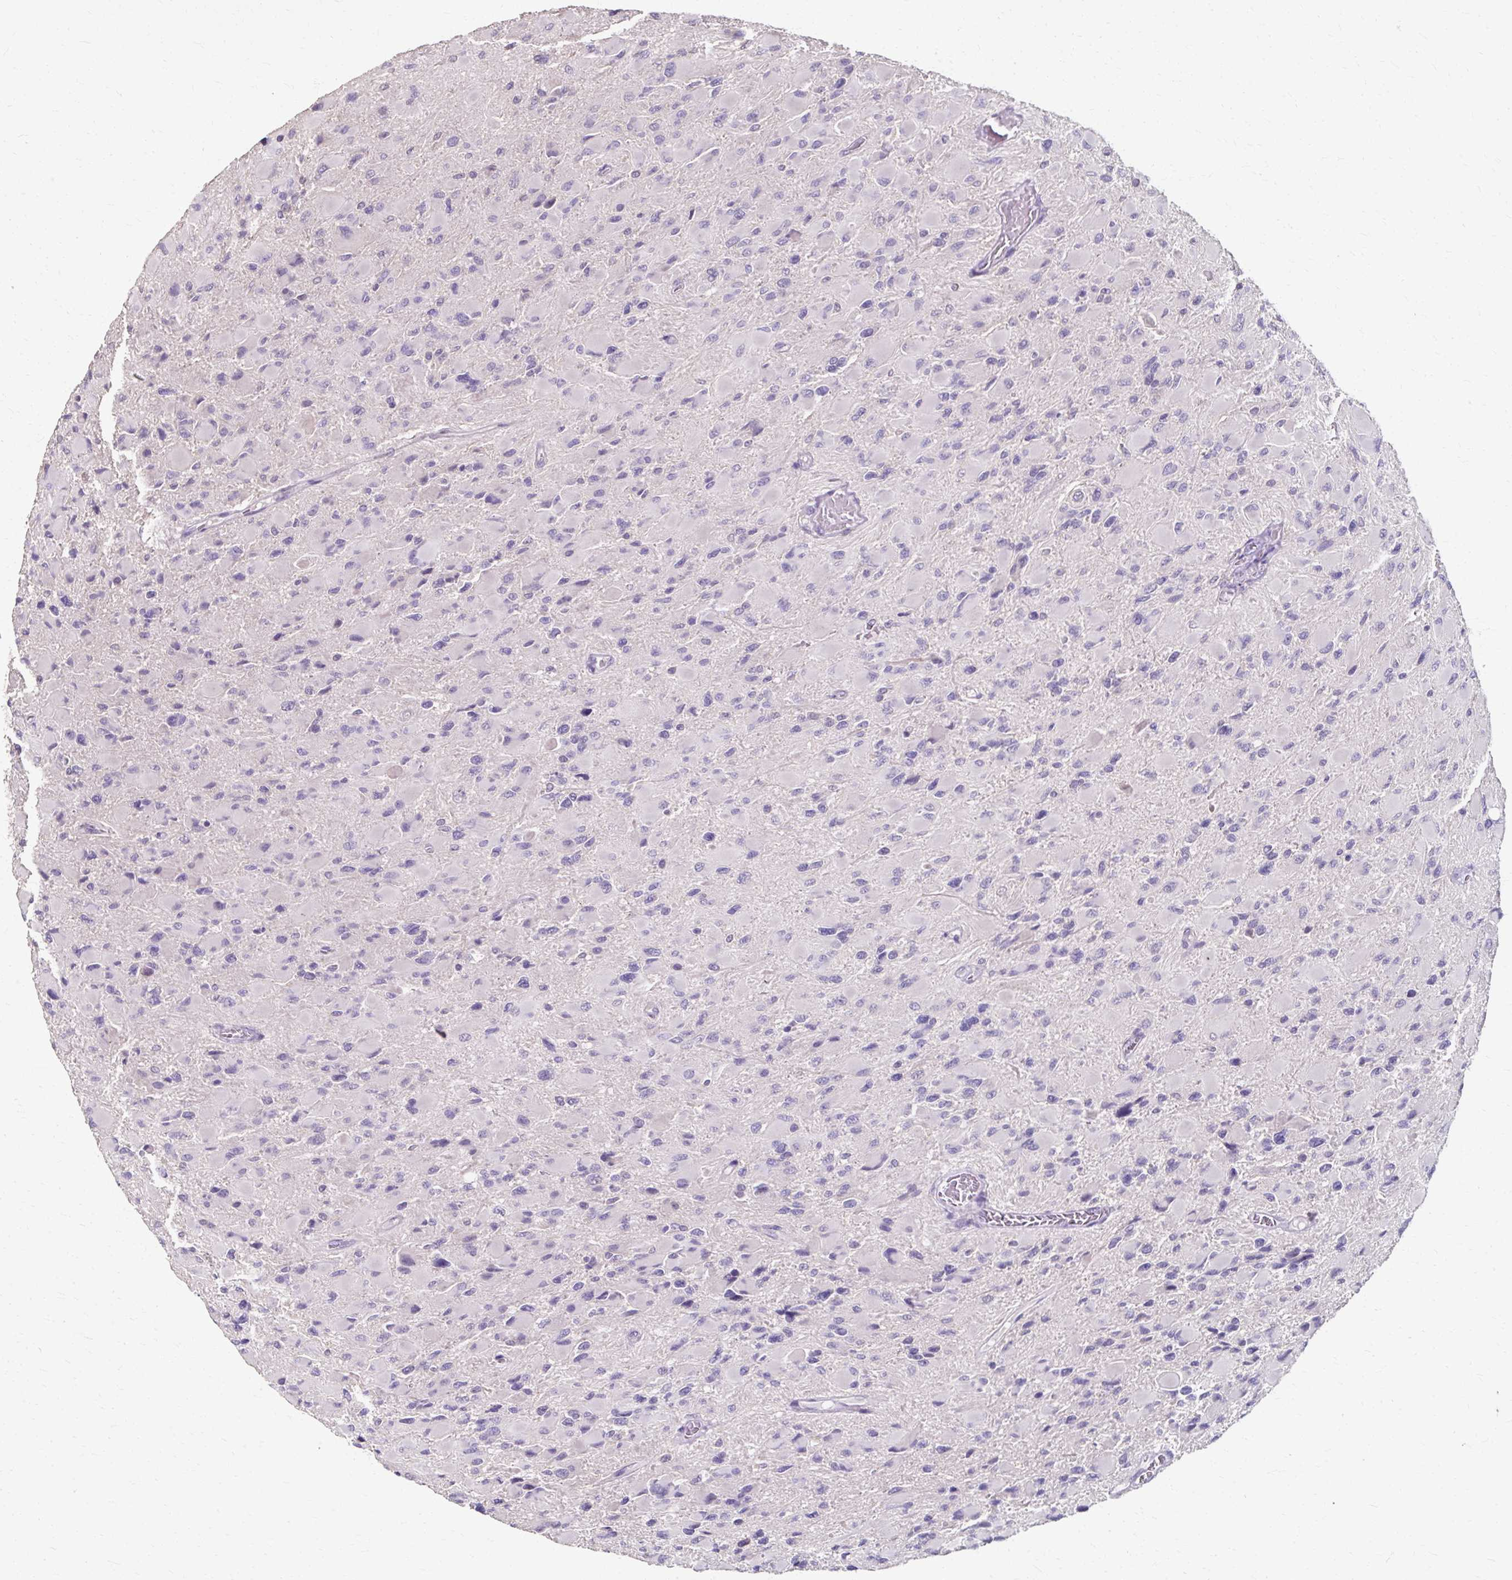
{"staining": {"intensity": "negative", "quantity": "none", "location": "none"}, "tissue": "glioma", "cell_type": "Tumor cells", "image_type": "cancer", "snomed": [{"axis": "morphology", "description": "Glioma, malignant, High grade"}, {"axis": "topography", "description": "Cerebral cortex"}], "caption": "DAB immunohistochemical staining of glioma reveals no significant expression in tumor cells. The staining was performed using DAB to visualize the protein expression in brown, while the nuclei were stained in blue with hematoxylin (Magnification: 20x).", "gene": "KLHL24", "patient": {"sex": "female", "age": 36}}